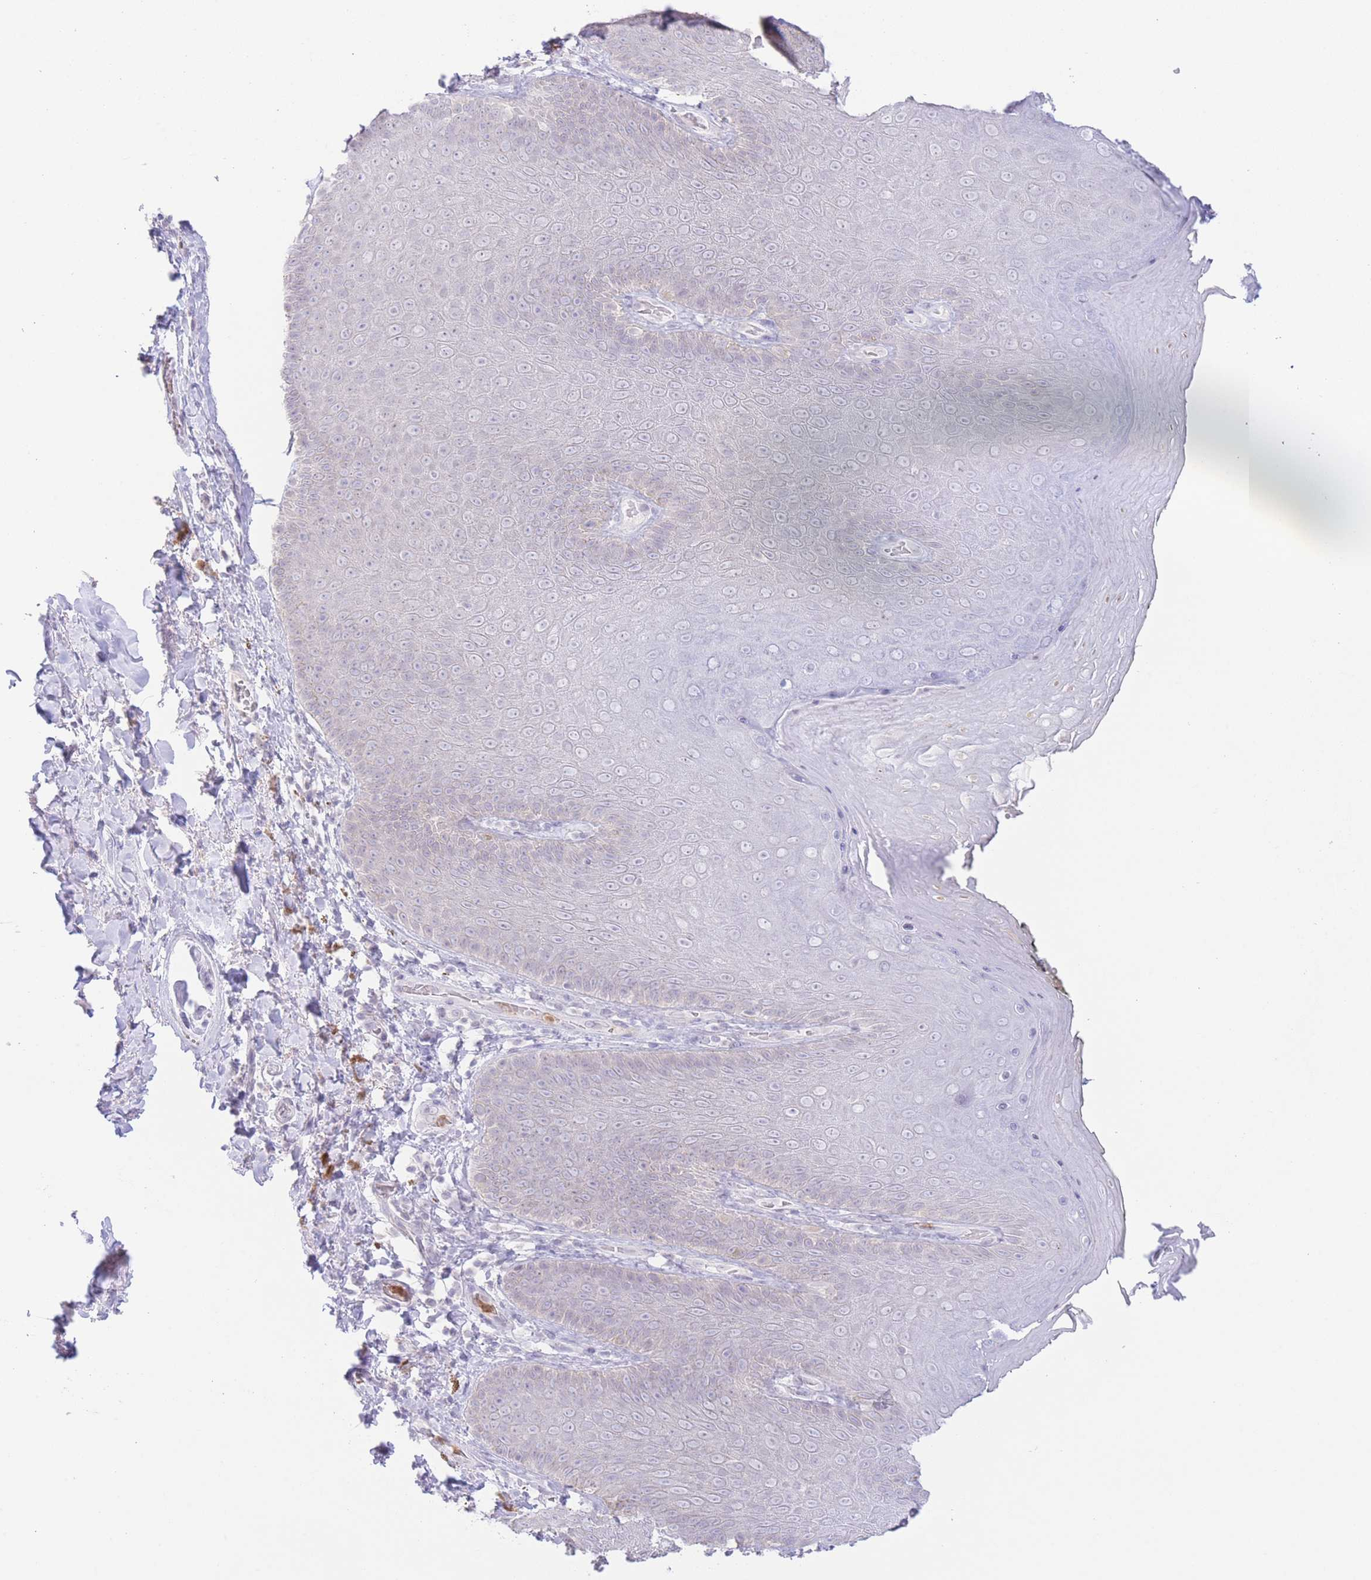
{"staining": {"intensity": "negative", "quantity": "none", "location": "none"}, "tissue": "skin", "cell_type": "Epidermal cells", "image_type": "normal", "snomed": [{"axis": "morphology", "description": "Normal tissue, NOS"}, {"axis": "topography", "description": "Anal"}, {"axis": "topography", "description": "Peripheral nerve tissue"}], "caption": "Epidermal cells are negative for protein expression in normal human skin. The staining is performed using DAB brown chromogen with nuclei counter-stained in using hematoxylin.", "gene": "LCLAT1", "patient": {"sex": "male", "age": 53}}